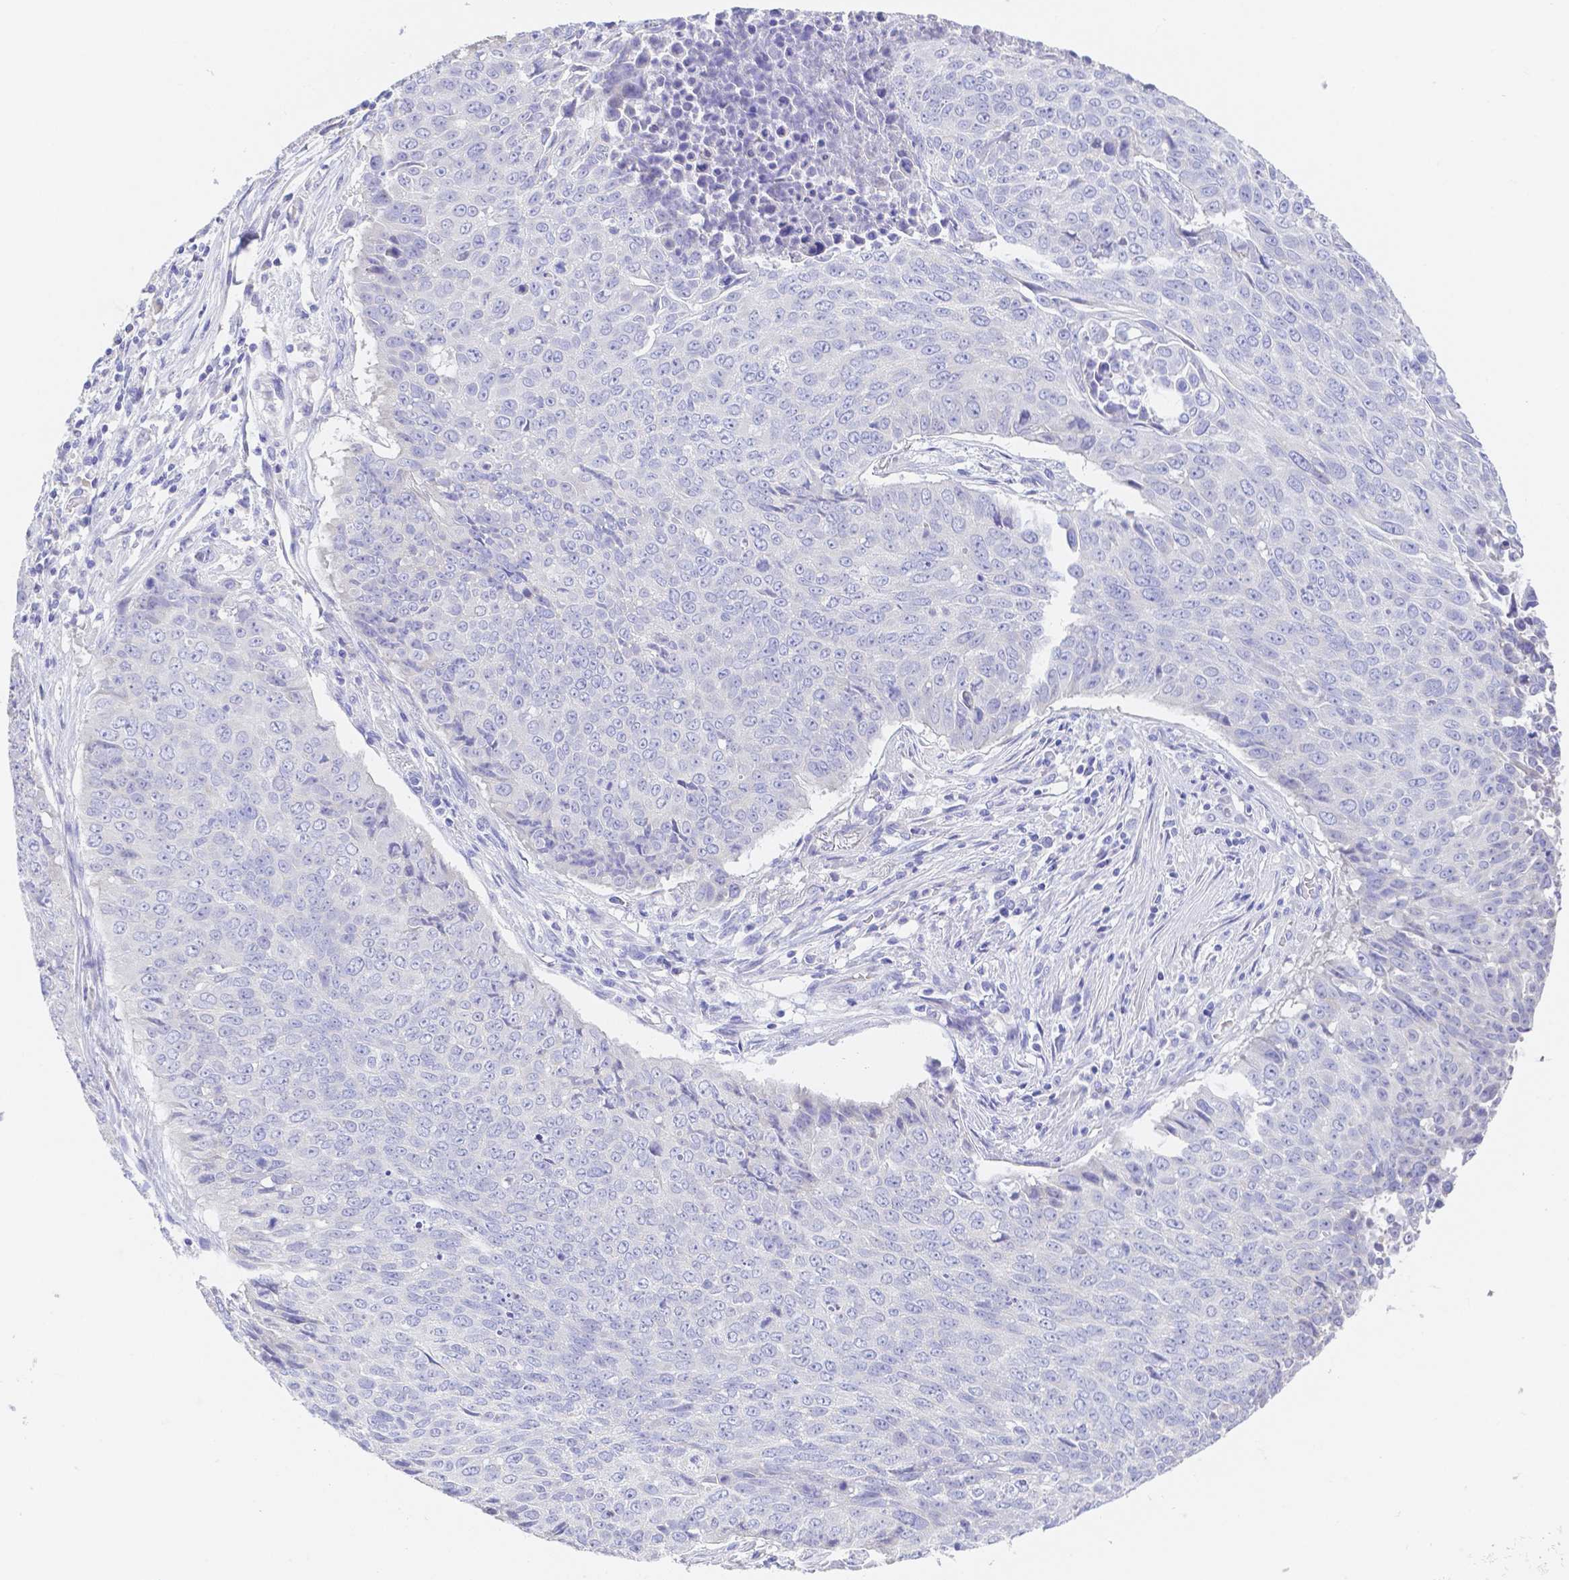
{"staining": {"intensity": "negative", "quantity": "none", "location": "none"}, "tissue": "lung cancer", "cell_type": "Tumor cells", "image_type": "cancer", "snomed": [{"axis": "morphology", "description": "Normal tissue, NOS"}, {"axis": "morphology", "description": "Squamous cell carcinoma, NOS"}, {"axis": "topography", "description": "Bronchus"}, {"axis": "topography", "description": "Lung"}], "caption": "Human squamous cell carcinoma (lung) stained for a protein using IHC reveals no expression in tumor cells.", "gene": "ZG16B", "patient": {"sex": "male", "age": 64}}